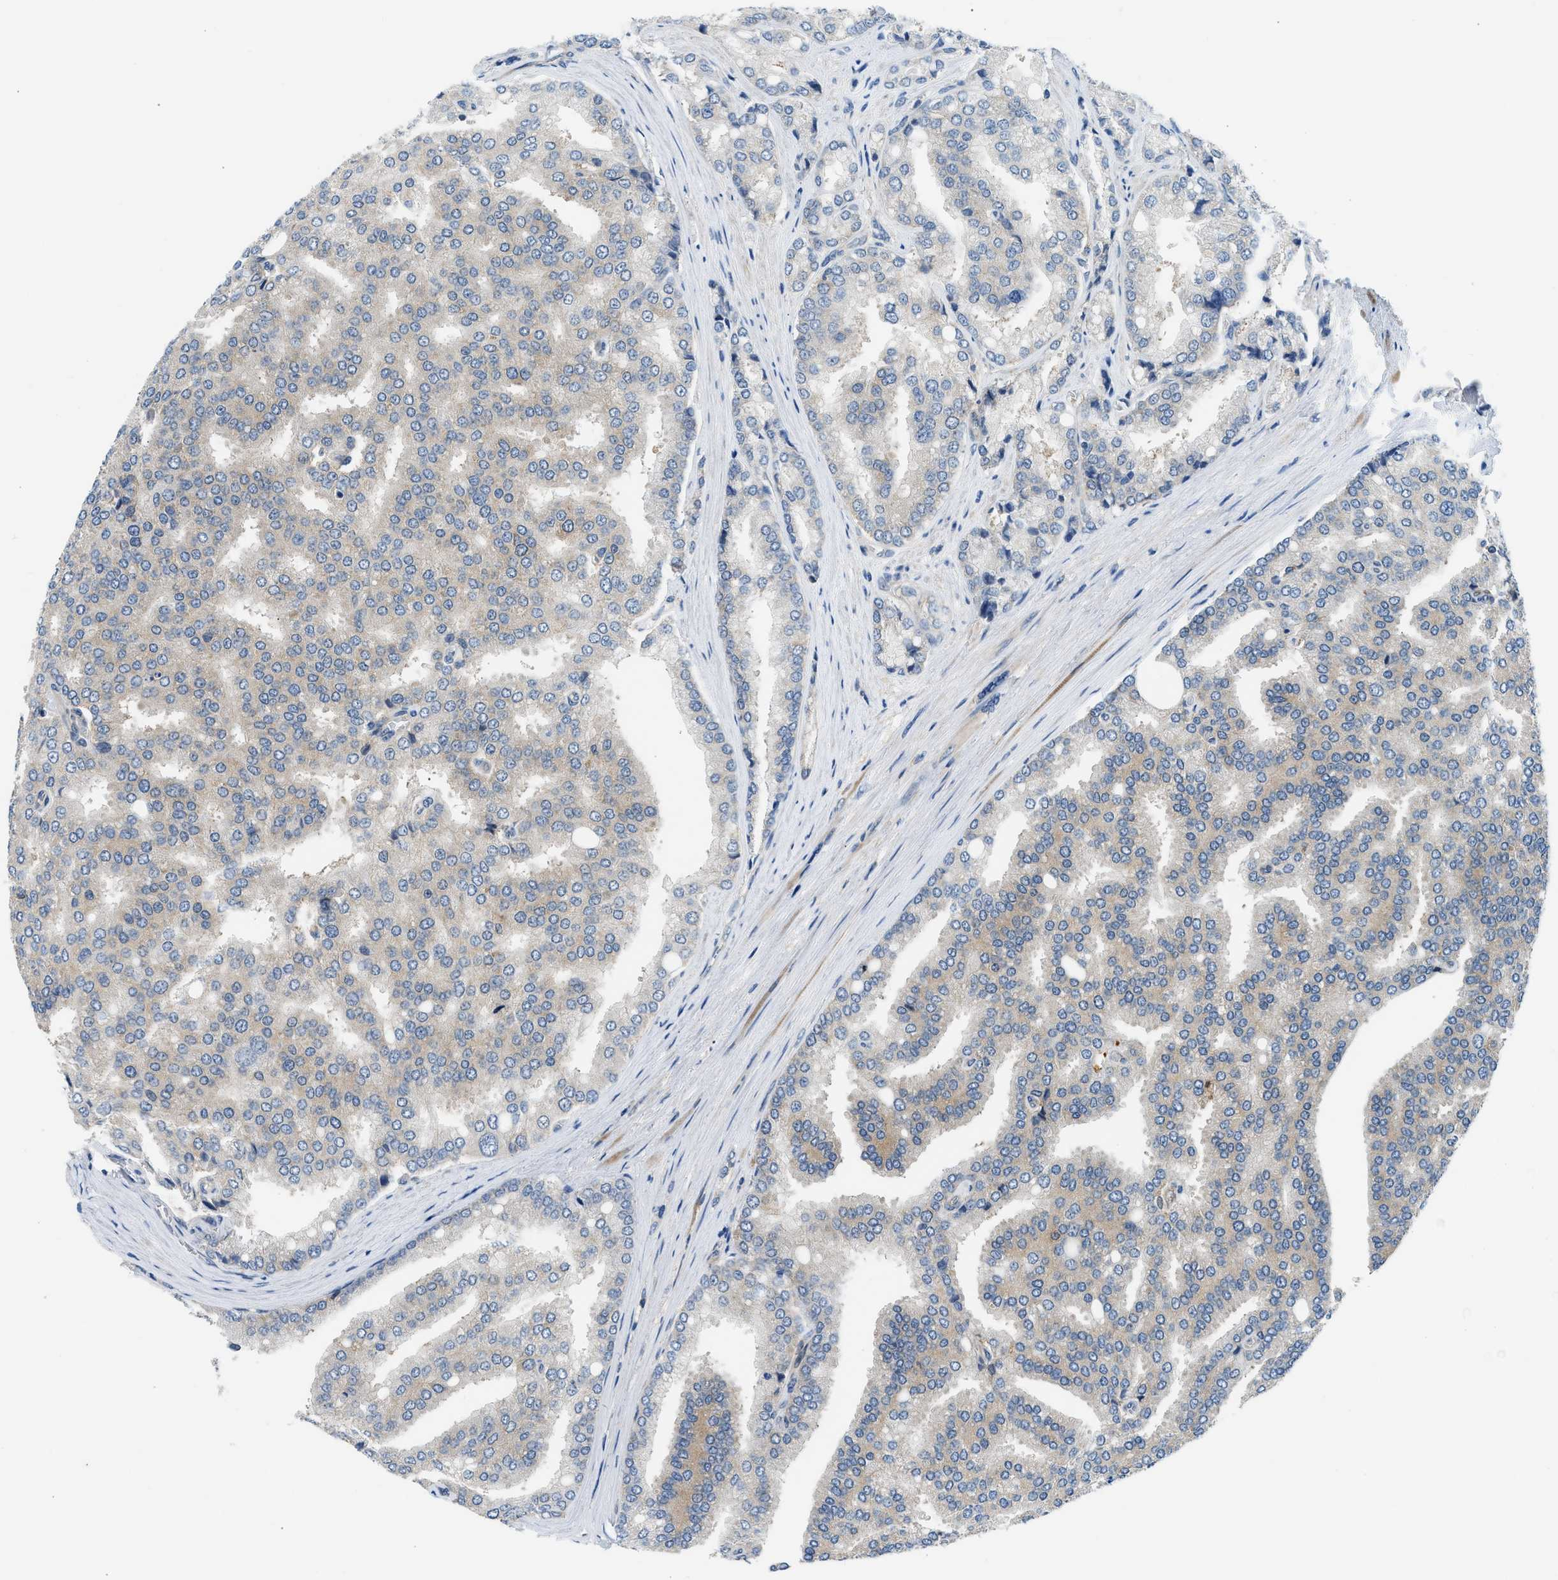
{"staining": {"intensity": "weak", "quantity": ">75%", "location": "cytoplasmic/membranous"}, "tissue": "prostate cancer", "cell_type": "Tumor cells", "image_type": "cancer", "snomed": [{"axis": "morphology", "description": "Adenocarcinoma, High grade"}, {"axis": "topography", "description": "Prostate"}], "caption": "IHC image of prostate cancer (high-grade adenocarcinoma) stained for a protein (brown), which reveals low levels of weak cytoplasmic/membranous positivity in approximately >75% of tumor cells.", "gene": "LPIN2", "patient": {"sex": "male", "age": 50}}